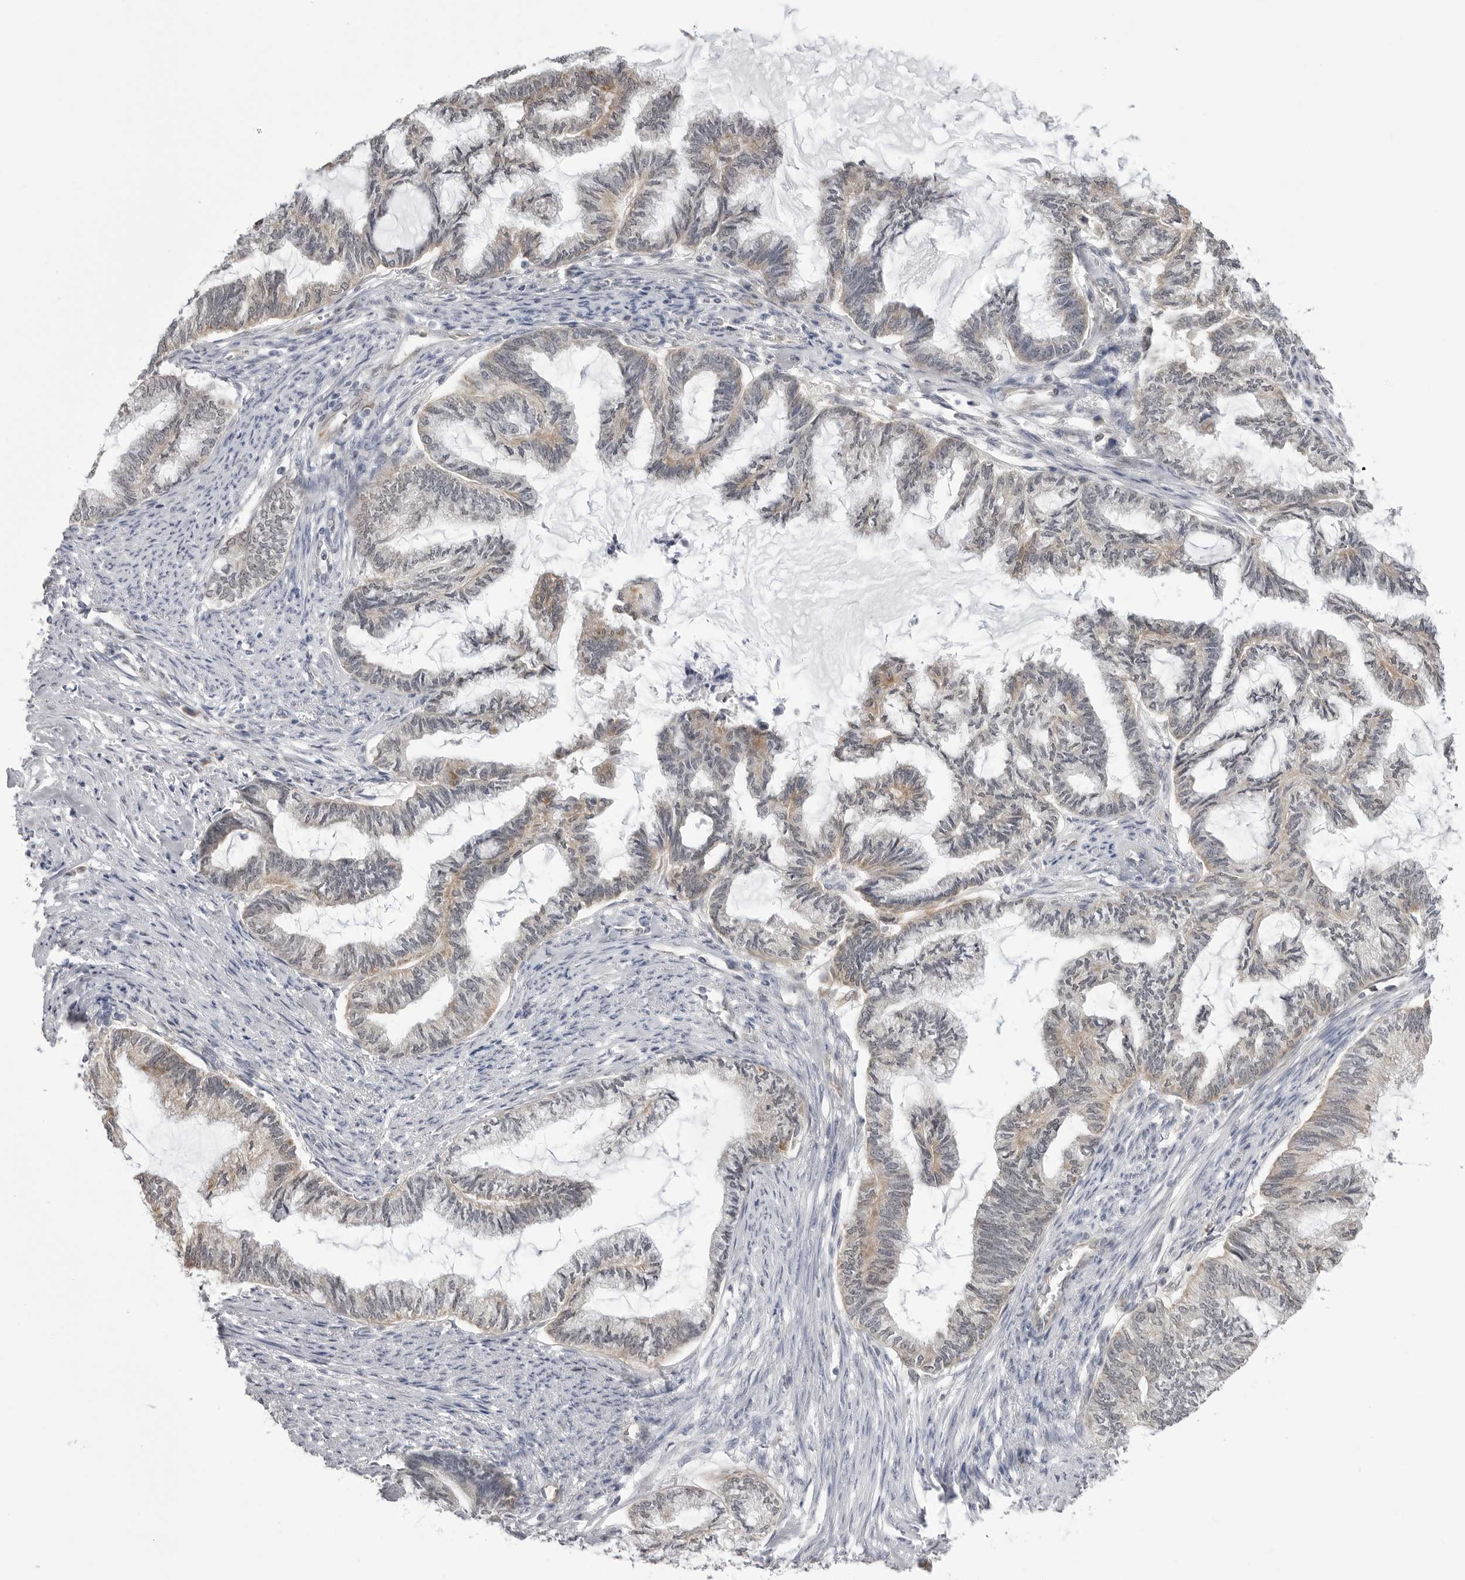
{"staining": {"intensity": "weak", "quantity": "25%-75%", "location": "cytoplasmic/membranous"}, "tissue": "endometrial cancer", "cell_type": "Tumor cells", "image_type": "cancer", "snomed": [{"axis": "morphology", "description": "Adenocarcinoma, NOS"}, {"axis": "topography", "description": "Endometrium"}], "caption": "An image showing weak cytoplasmic/membranous staining in about 25%-75% of tumor cells in adenocarcinoma (endometrial), as visualized by brown immunohistochemical staining.", "gene": "FH", "patient": {"sex": "female", "age": 86}}